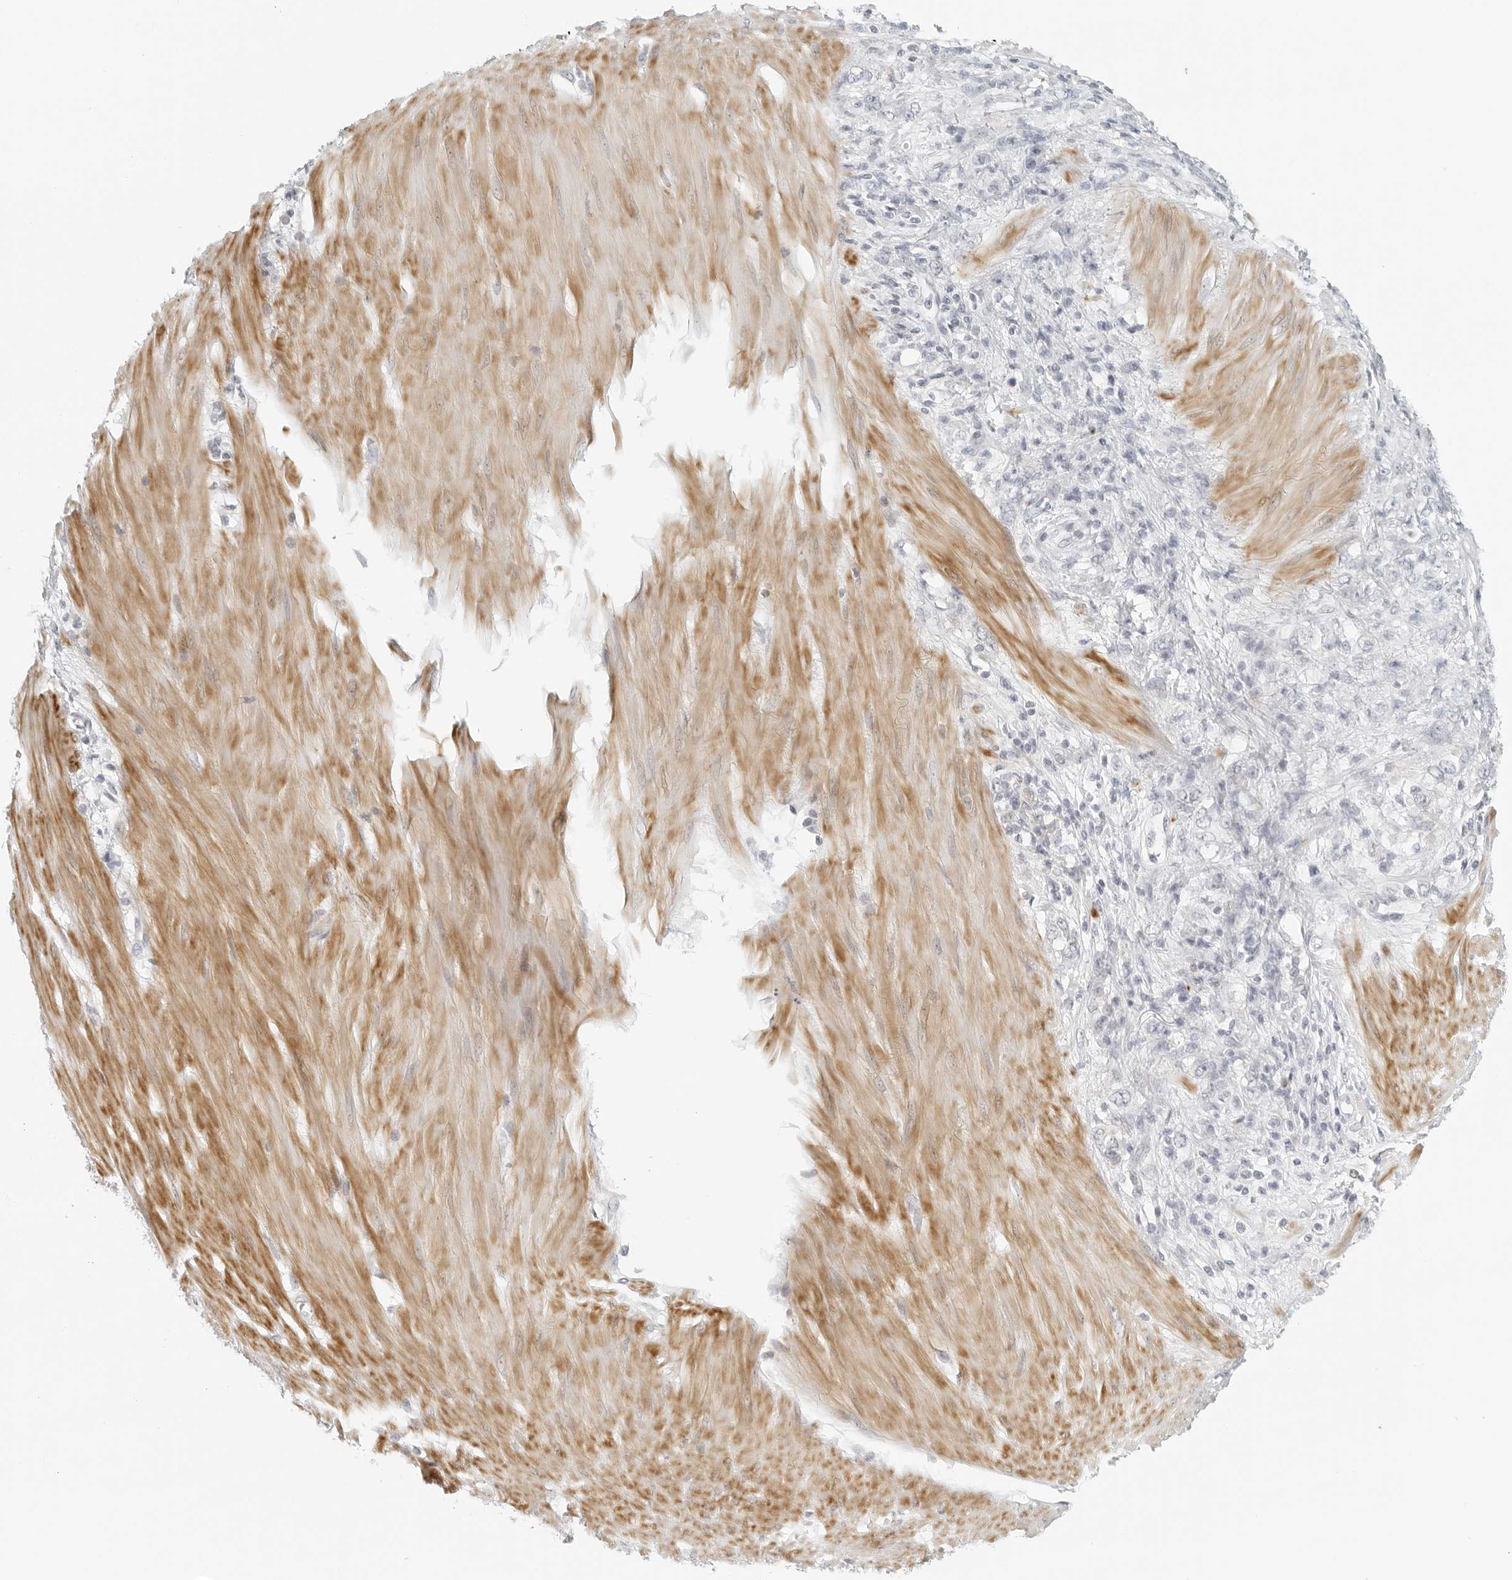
{"staining": {"intensity": "negative", "quantity": "none", "location": "none"}, "tissue": "stomach cancer", "cell_type": "Tumor cells", "image_type": "cancer", "snomed": [{"axis": "morphology", "description": "Adenocarcinoma, NOS"}, {"axis": "topography", "description": "Stomach"}], "caption": "Immunohistochemical staining of stomach cancer shows no significant expression in tumor cells. Brightfield microscopy of immunohistochemistry stained with DAB (3,3'-diaminobenzidine) (brown) and hematoxylin (blue), captured at high magnification.", "gene": "RPS6KC1", "patient": {"sex": "female", "age": 76}}